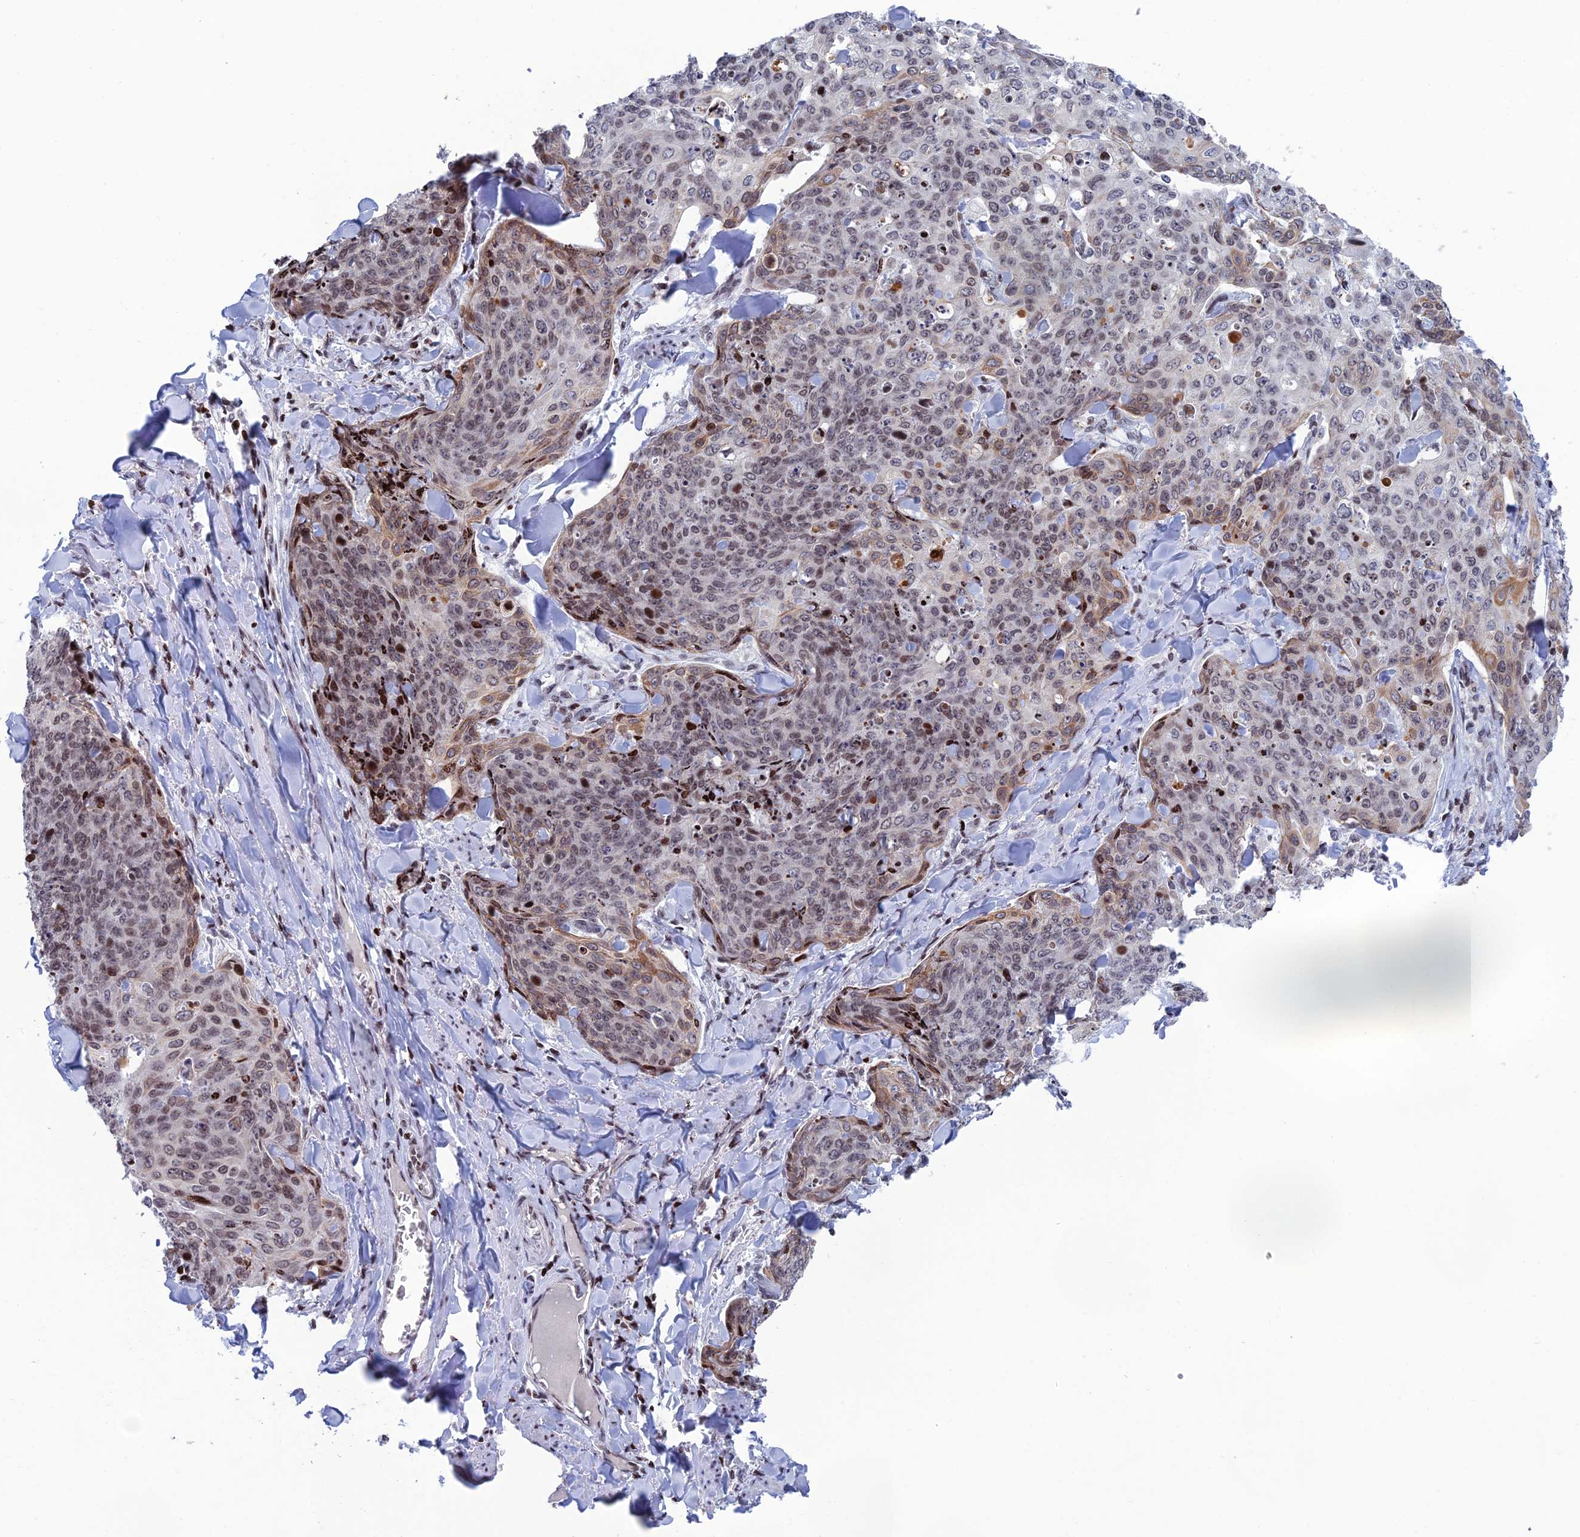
{"staining": {"intensity": "moderate", "quantity": ">75%", "location": "cytoplasmic/membranous,nuclear"}, "tissue": "skin cancer", "cell_type": "Tumor cells", "image_type": "cancer", "snomed": [{"axis": "morphology", "description": "Squamous cell carcinoma, NOS"}, {"axis": "topography", "description": "Skin"}, {"axis": "topography", "description": "Vulva"}], "caption": "An IHC image of neoplastic tissue is shown. Protein staining in brown shows moderate cytoplasmic/membranous and nuclear positivity in skin cancer within tumor cells.", "gene": "AFF3", "patient": {"sex": "female", "age": 85}}